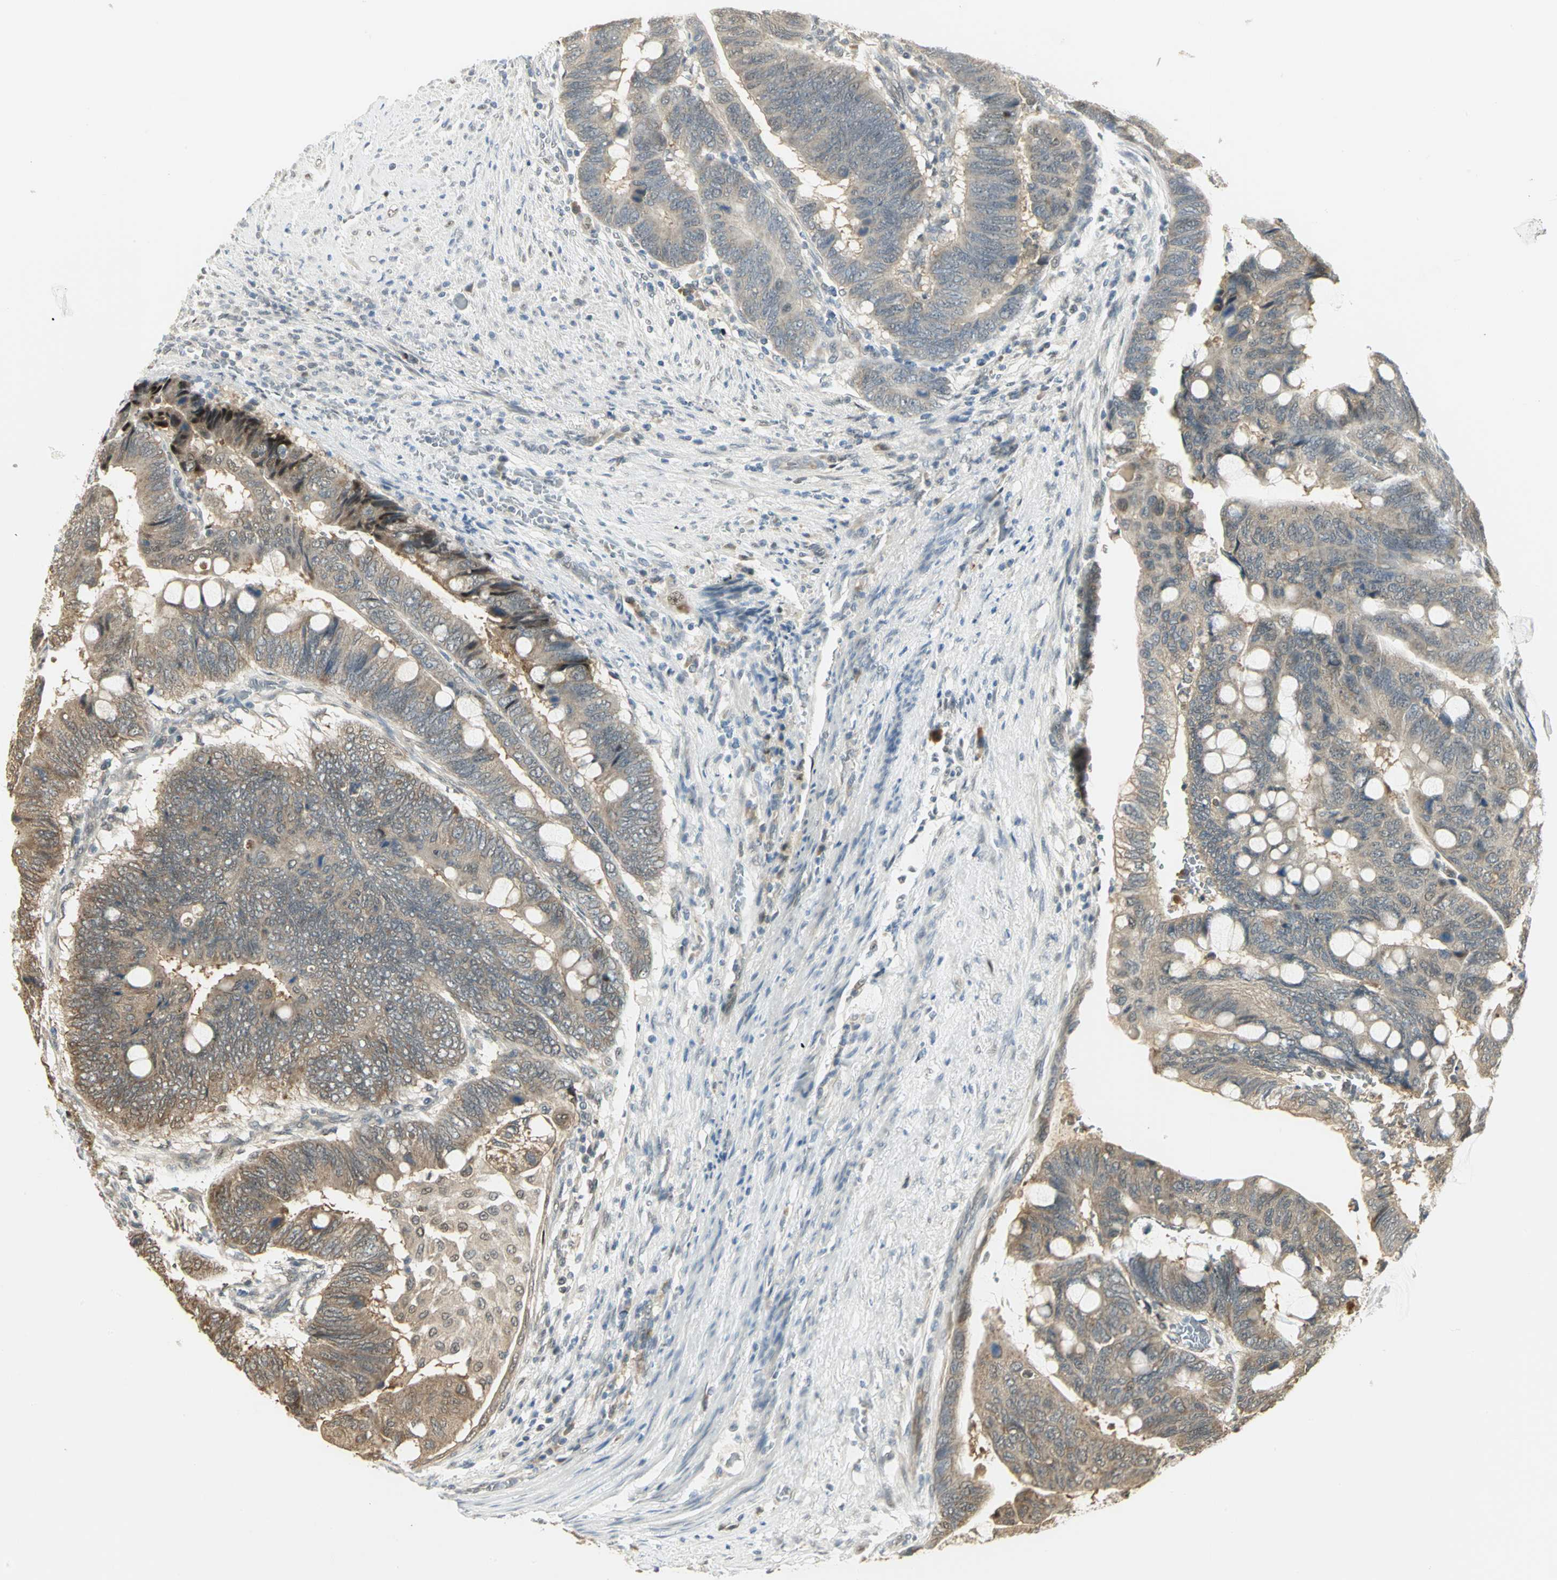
{"staining": {"intensity": "weak", "quantity": ">75%", "location": "cytoplasmic/membranous"}, "tissue": "colorectal cancer", "cell_type": "Tumor cells", "image_type": "cancer", "snomed": [{"axis": "morphology", "description": "Normal tissue, NOS"}, {"axis": "morphology", "description": "Adenocarcinoma, NOS"}, {"axis": "topography", "description": "Rectum"}, {"axis": "topography", "description": "Peripheral nerve tissue"}], "caption": "This image reveals colorectal cancer stained with immunohistochemistry to label a protein in brown. The cytoplasmic/membranous of tumor cells show weak positivity for the protein. Nuclei are counter-stained blue.", "gene": "PSMC4", "patient": {"sex": "male", "age": 92}}